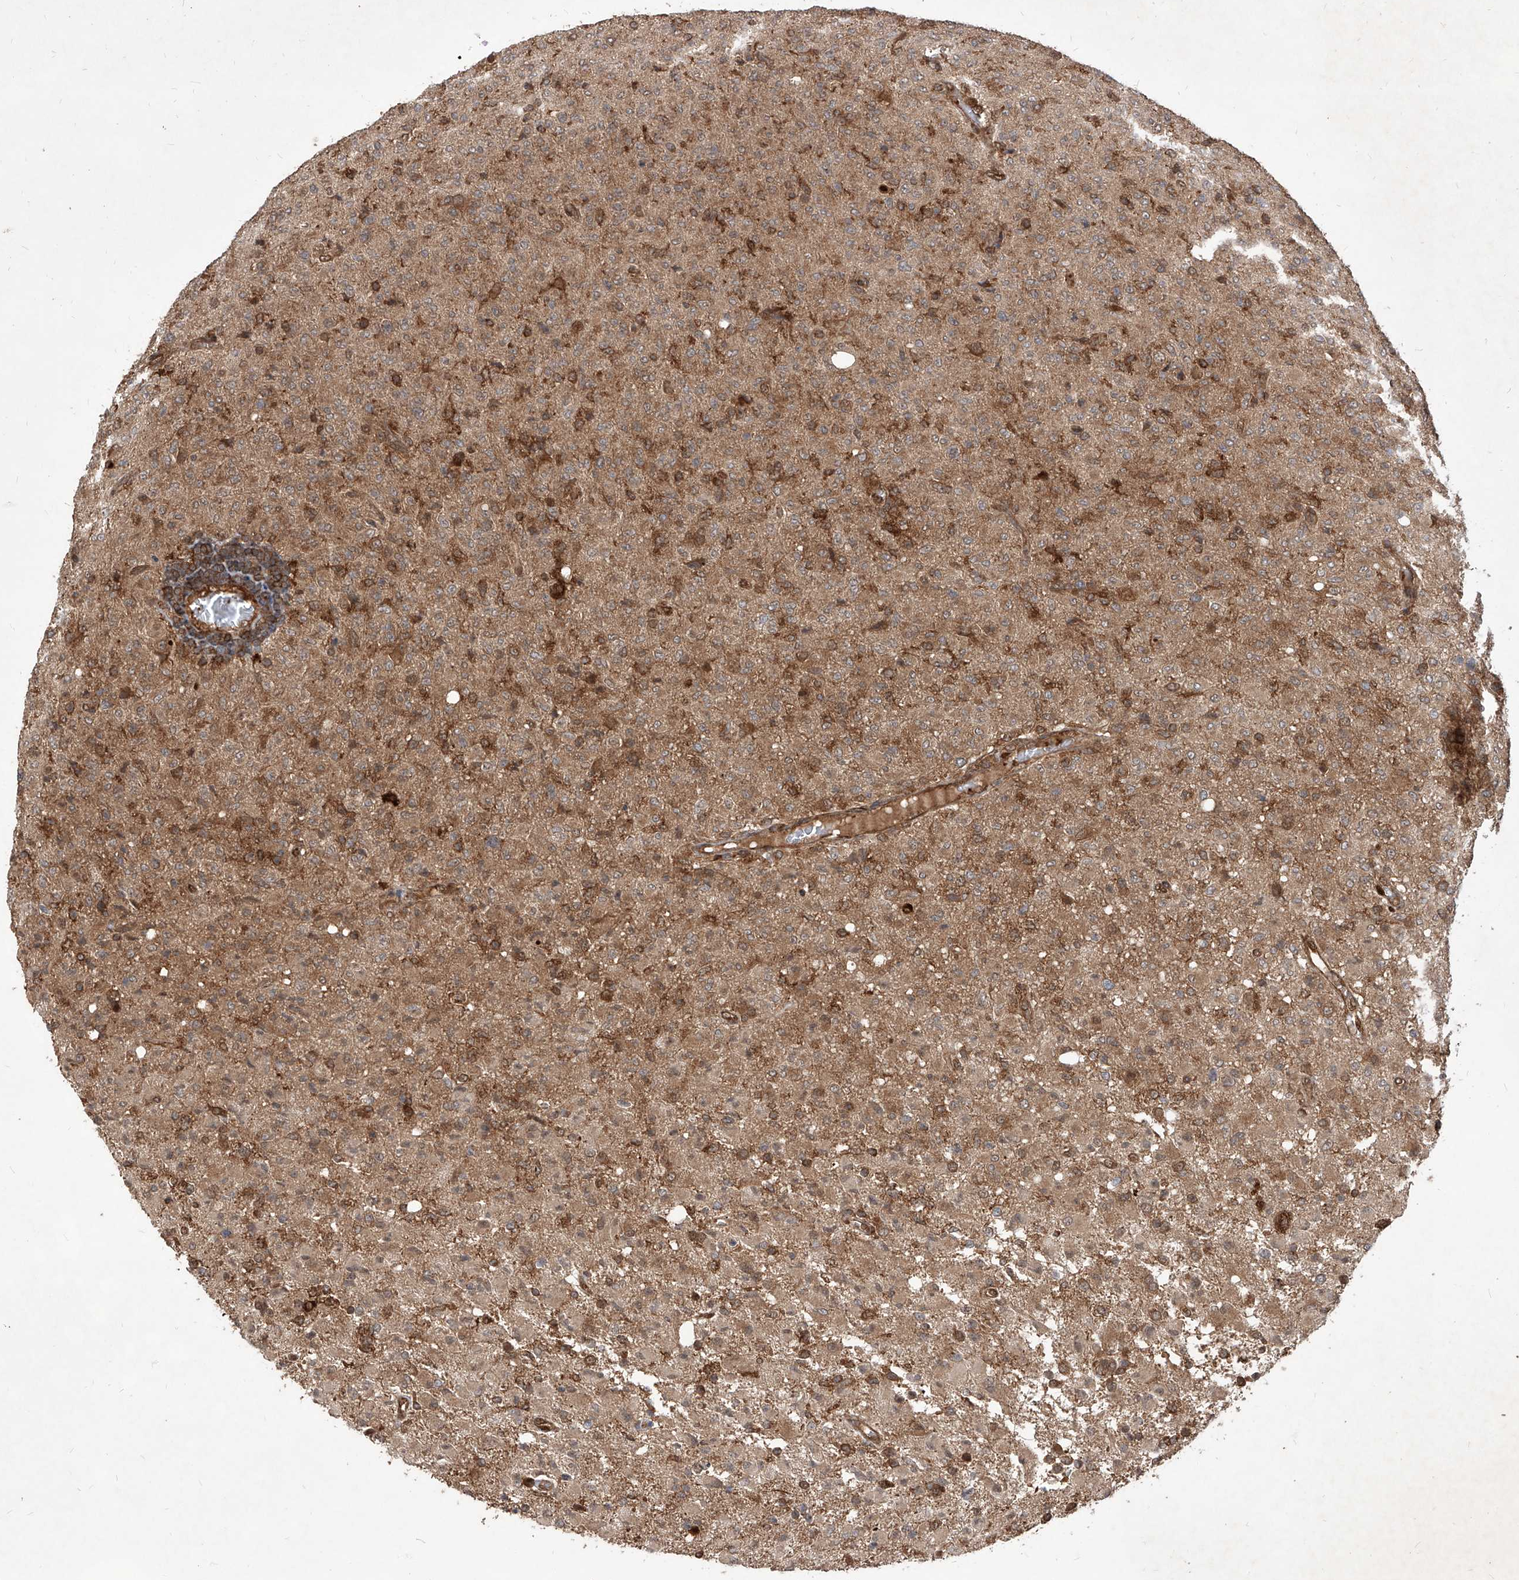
{"staining": {"intensity": "moderate", "quantity": "25%-75%", "location": "cytoplasmic/membranous"}, "tissue": "glioma", "cell_type": "Tumor cells", "image_type": "cancer", "snomed": [{"axis": "morphology", "description": "Glioma, malignant, High grade"}, {"axis": "topography", "description": "Brain"}], "caption": "DAB immunohistochemical staining of human malignant glioma (high-grade) exhibits moderate cytoplasmic/membranous protein expression in about 25%-75% of tumor cells.", "gene": "MAGED2", "patient": {"sex": "female", "age": 57}}